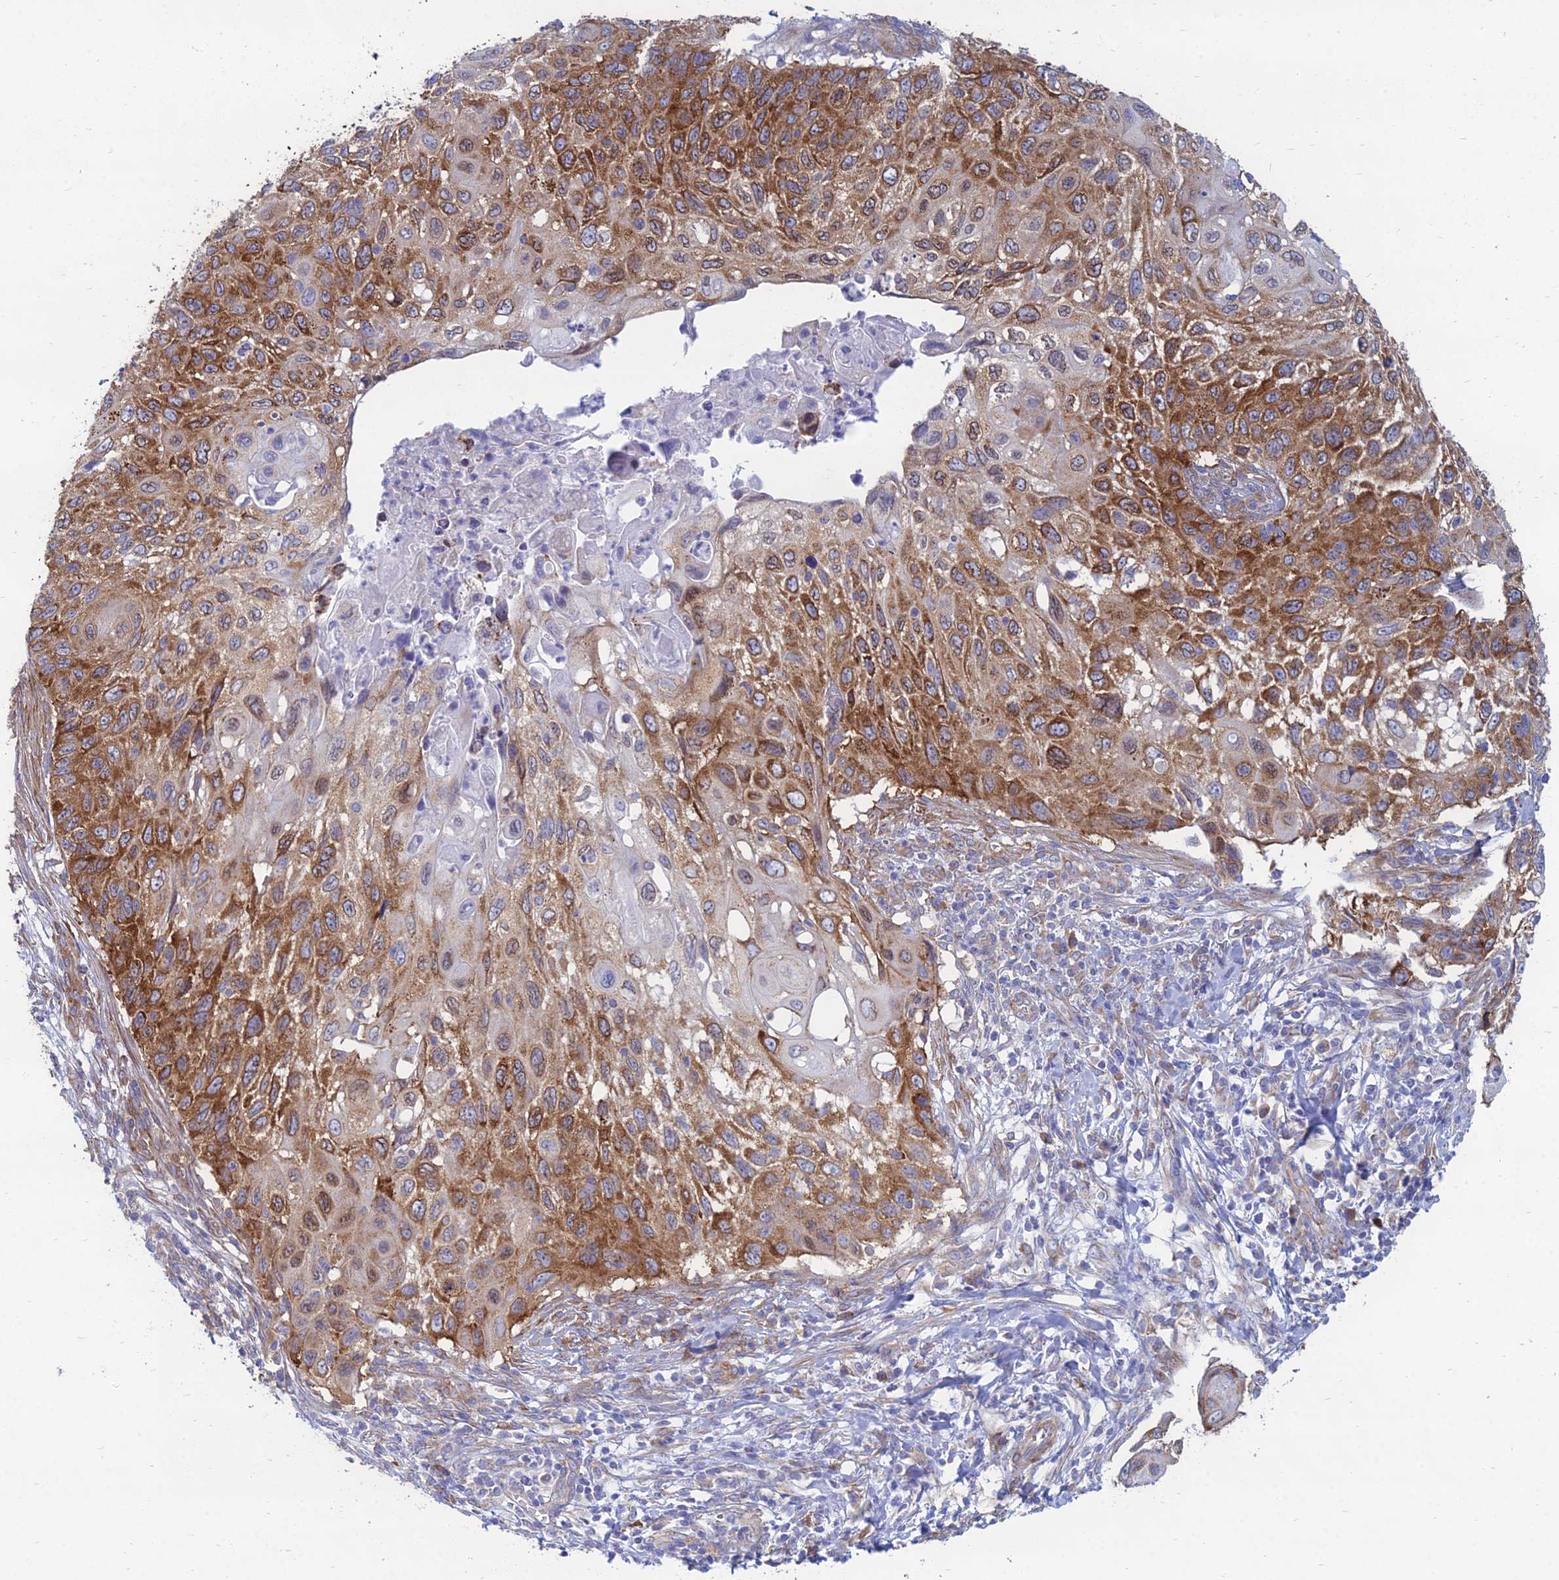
{"staining": {"intensity": "strong", "quantity": ">75%", "location": "cytoplasmic/membranous"}, "tissue": "cervical cancer", "cell_type": "Tumor cells", "image_type": "cancer", "snomed": [{"axis": "morphology", "description": "Squamous cell carcinoma, NOS"}, {"axis": "topography", "description": "Cervix"}], "caption": "This photomicrograph demonstrates immunohistochemistry staining of cervical cancer, with high strong cytoplasmic/membranous staining in about >75% of tumor cells.", "gene": "TXLNA", "patient": {"sex": "female", "age": 70}}